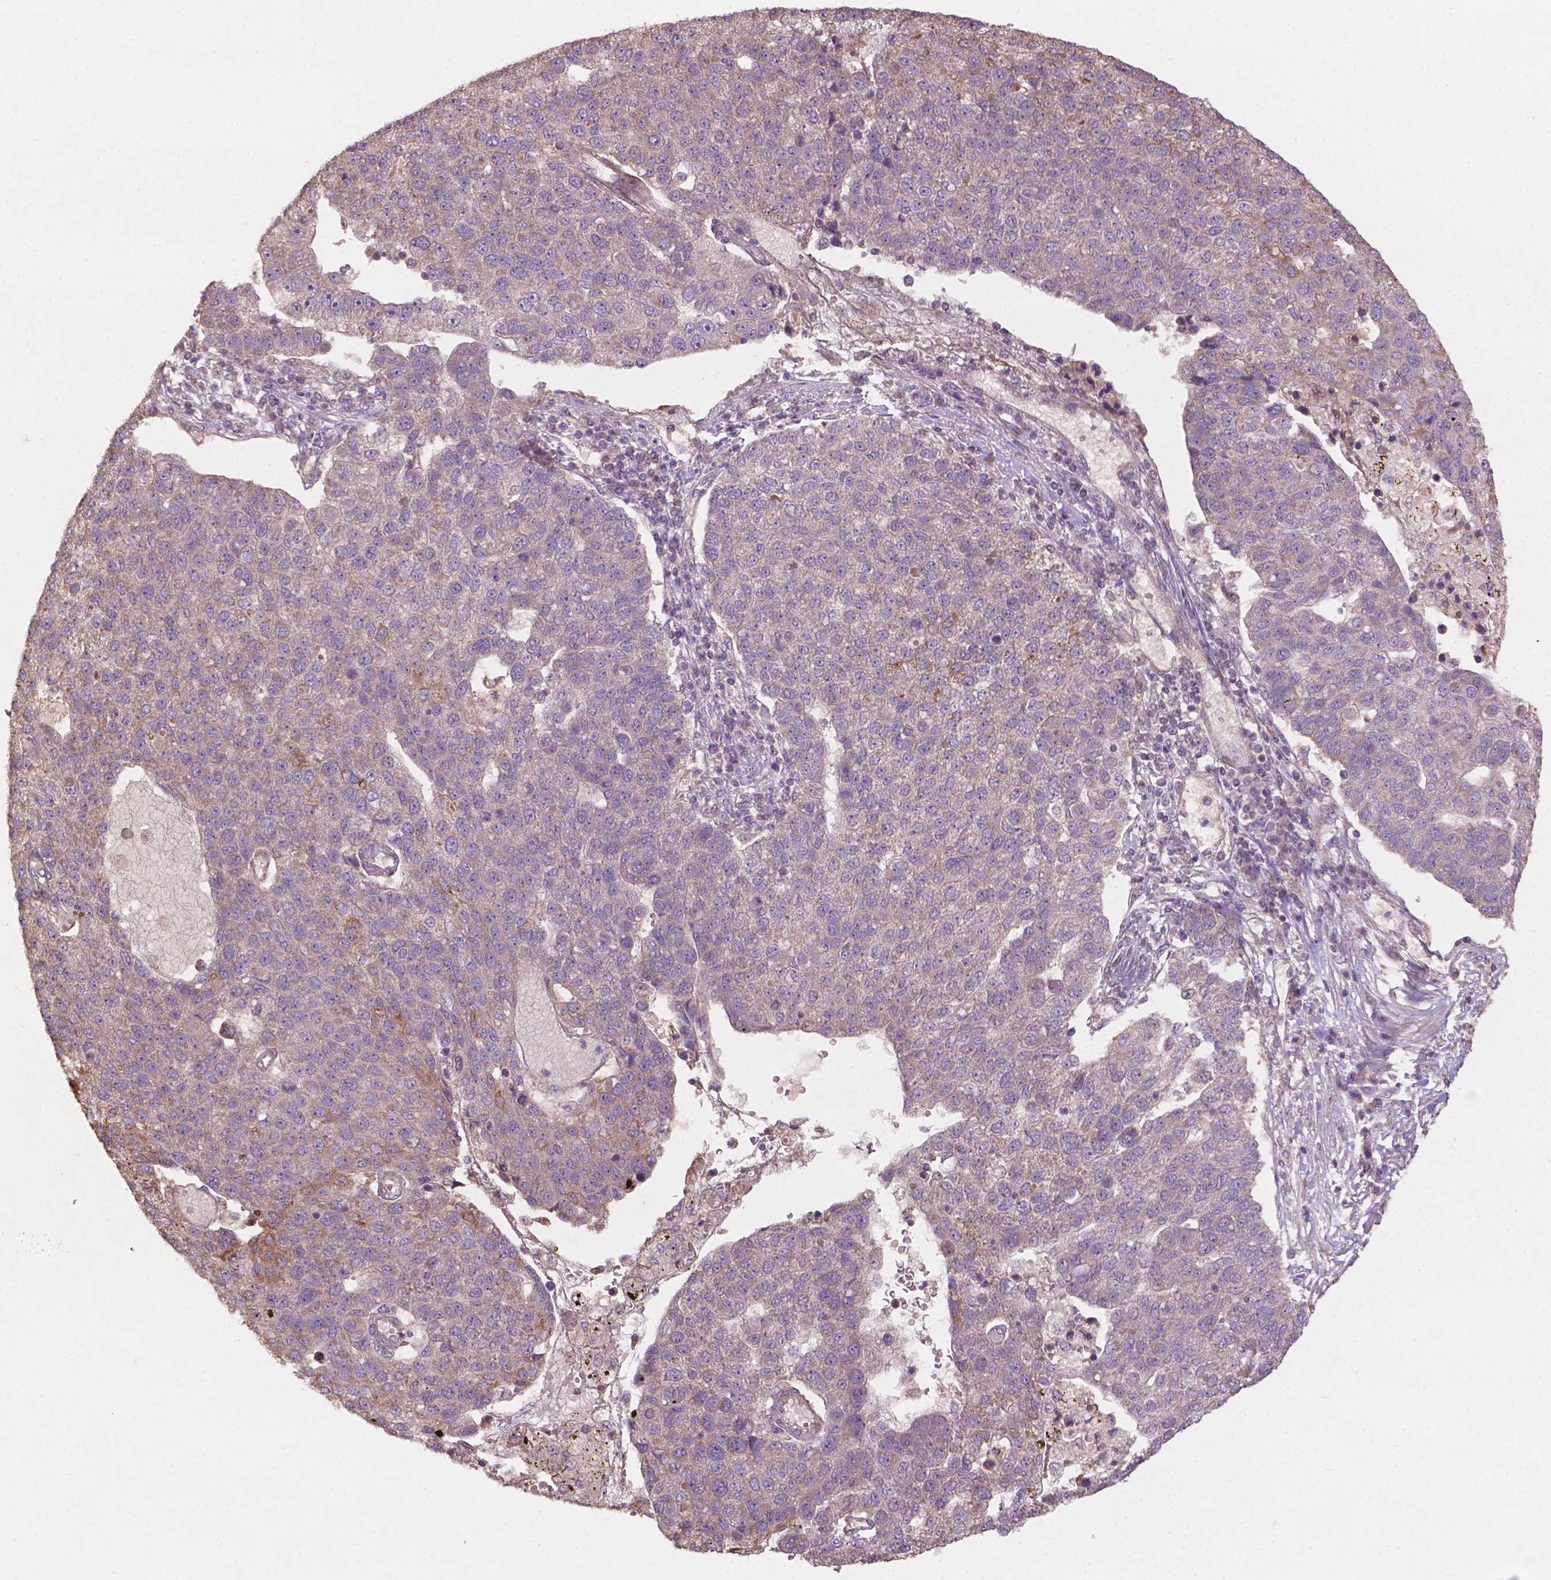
{"staining": {"intensity": "weak", "quantity": "<25%", "location": "cytoplasmic/membranous"}, "tissue": "pancreatic cancer", "cell_type": "Tumor cells", "image_type": "cancer", "snomed": [{"axis": "morphology", "description": "Adenocarcinoma, NOS"}, {"axis": "topography", "description": "Pancreas"}], "caption": "This is a photomicrograph of IHC staining of pancreatic cancer (adenocarcinoma), which shows no staining in tumor cells.", "gene": "CDC42BPA", "patient": {"sex": "female", "age": 61}}